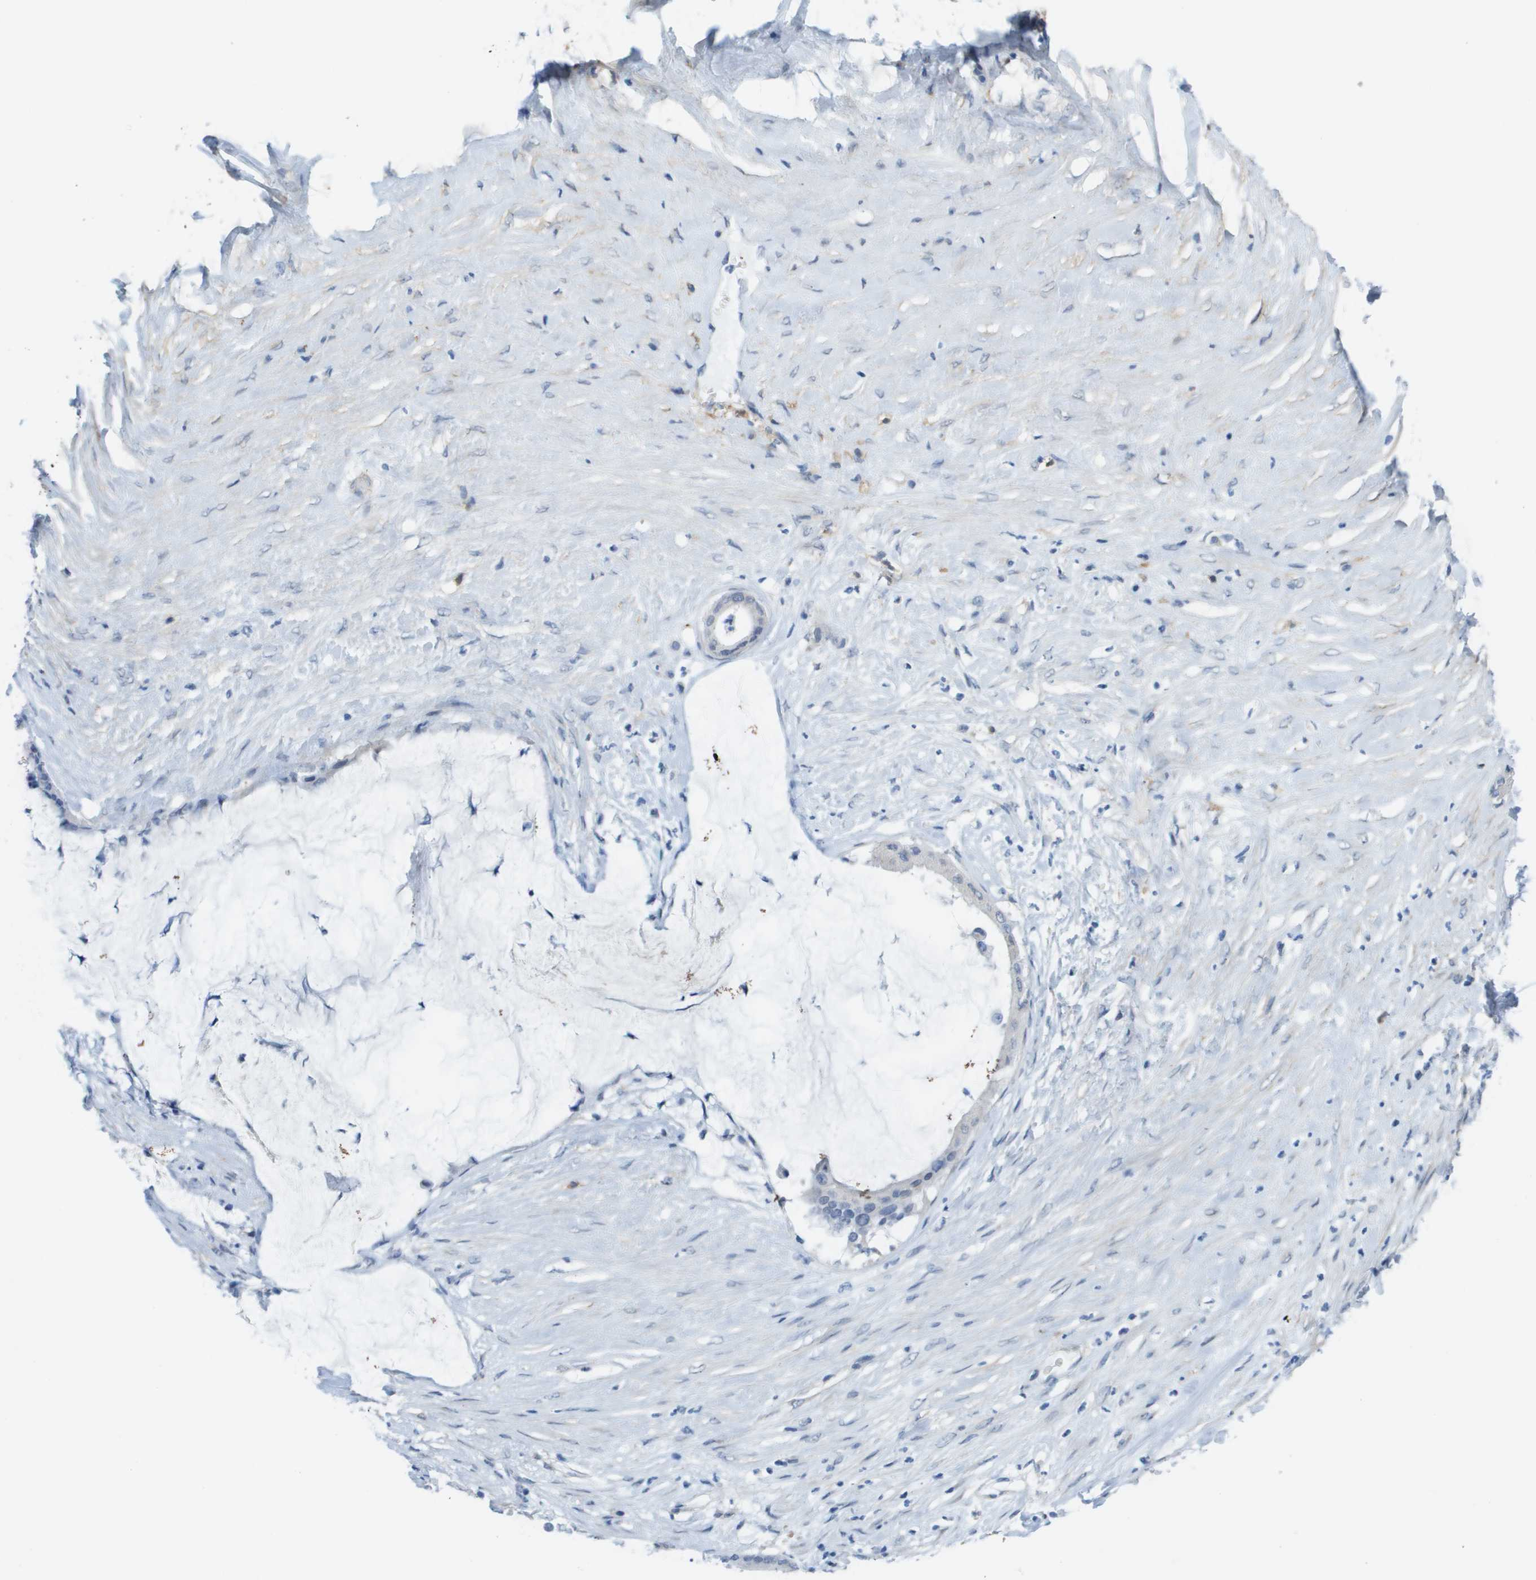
{"staining": {"intensity": "negative", "quantity": "none", "location": "none"}, "tissue": "pancreatic cancer", "cell_type": "Tumor cells", "image_type": "cancer", "snomed": [{"axis": "morphology", "description": "Adenocarcinoma, NOS"}, {"axis": "topography", "description": "Pancreas"}], "caption": "IHC histopathology image of adenocarcinoma (pancreatic) stained for a protein (brown), which demonstrates no positivity in tumor cells.", "gene": "ZBTB43", "patient": {"sex": "male", "age": 41}}